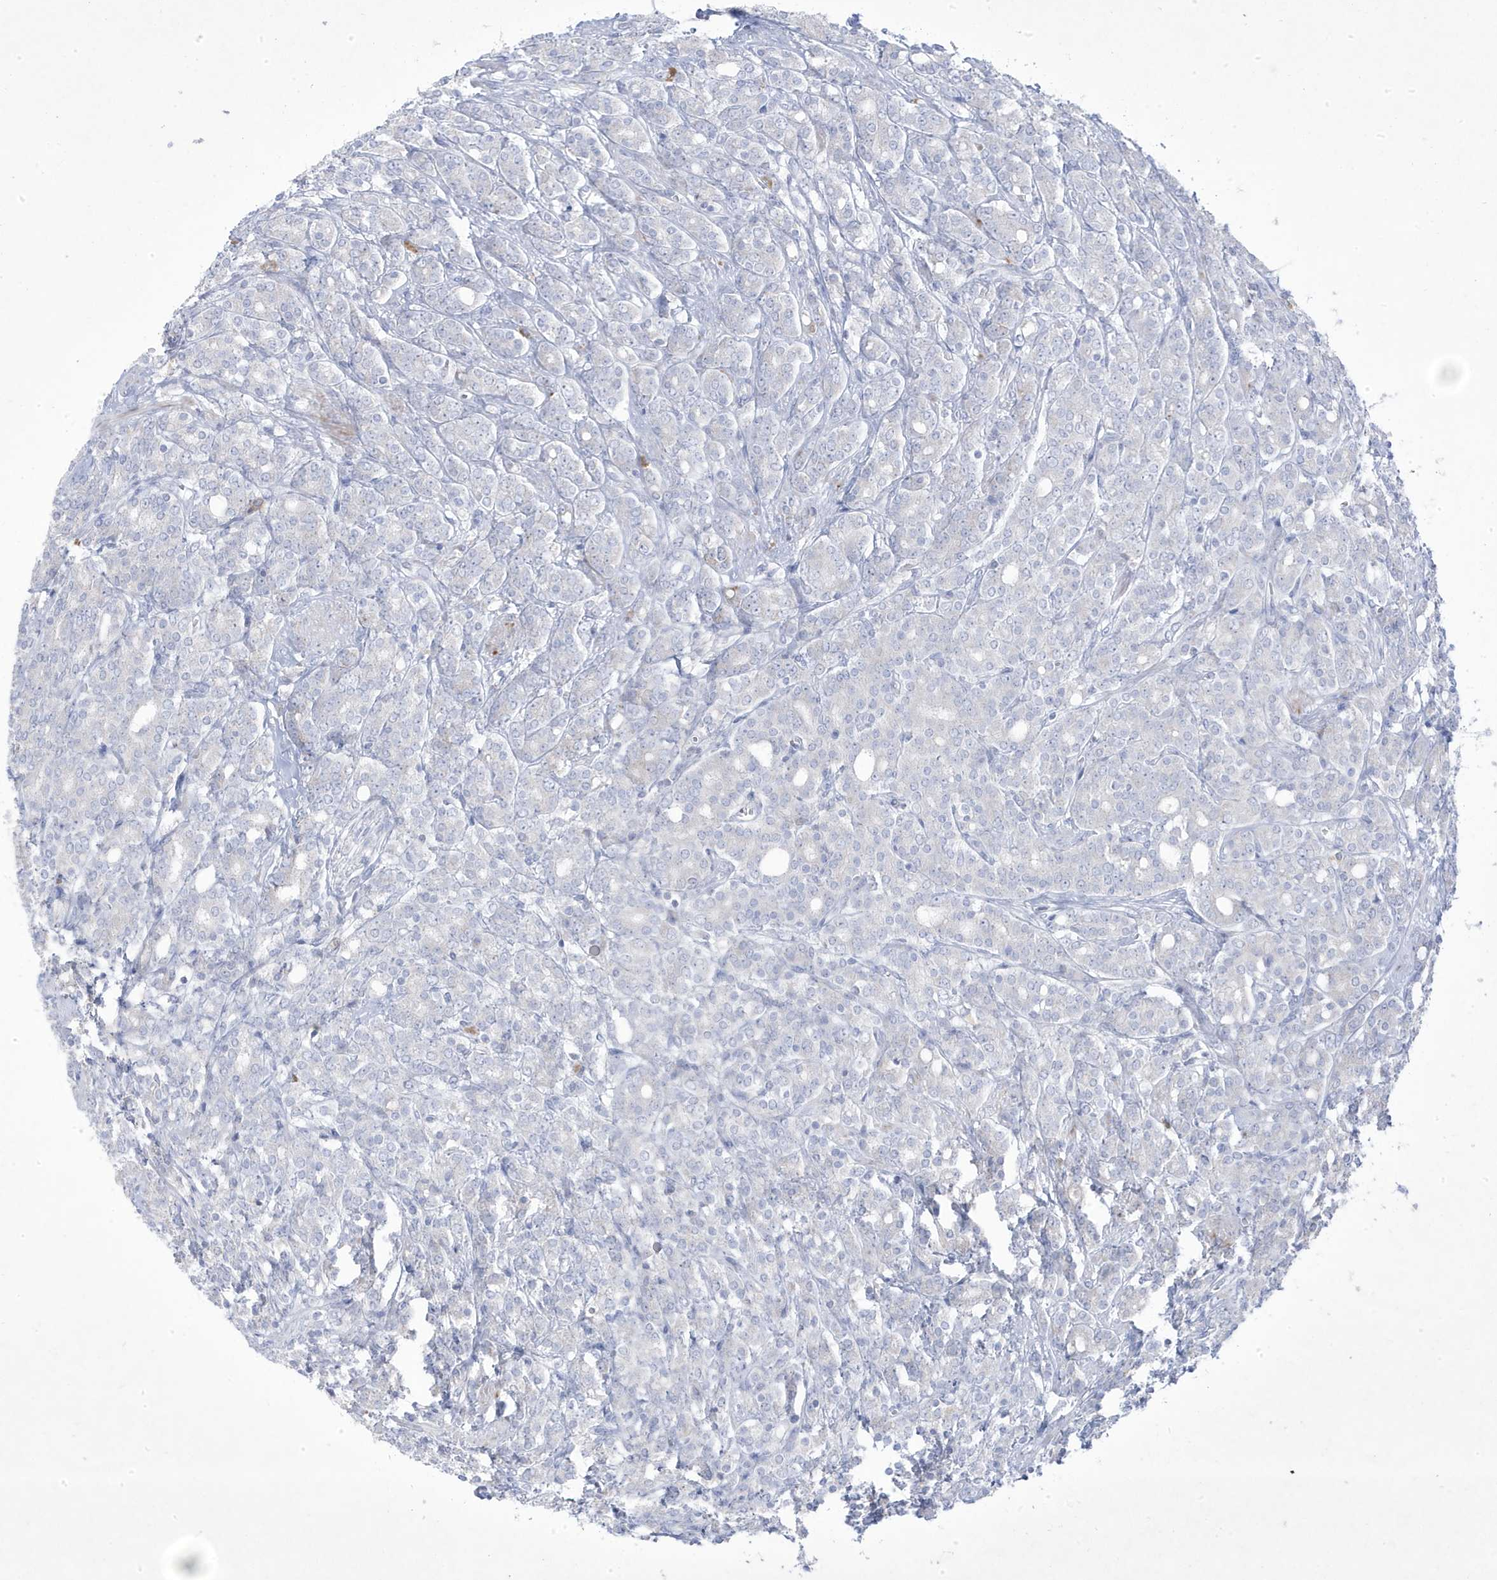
{"staining": {"intensity": "negative", "quantity": "none", "location": "none"}, "tissue": "prostate cancer", "cell_type": "Tumor cells", "image_type": "cancer", "snomed": [{"axis": "morphology", "description": "Adenocarcinoma, High grade"}, {"axis": "topography", "description": "Prostate"}], "caption": "High power microscopy photomicrograph of an immunohistochemistry (IHC) histopathology image of adenocarcinoma (high-grade) (prostate), revealing no significant staining in tumor cells.", "gene": "ADAMTSL3", "patient": {"sex": "male", "age": 62}}